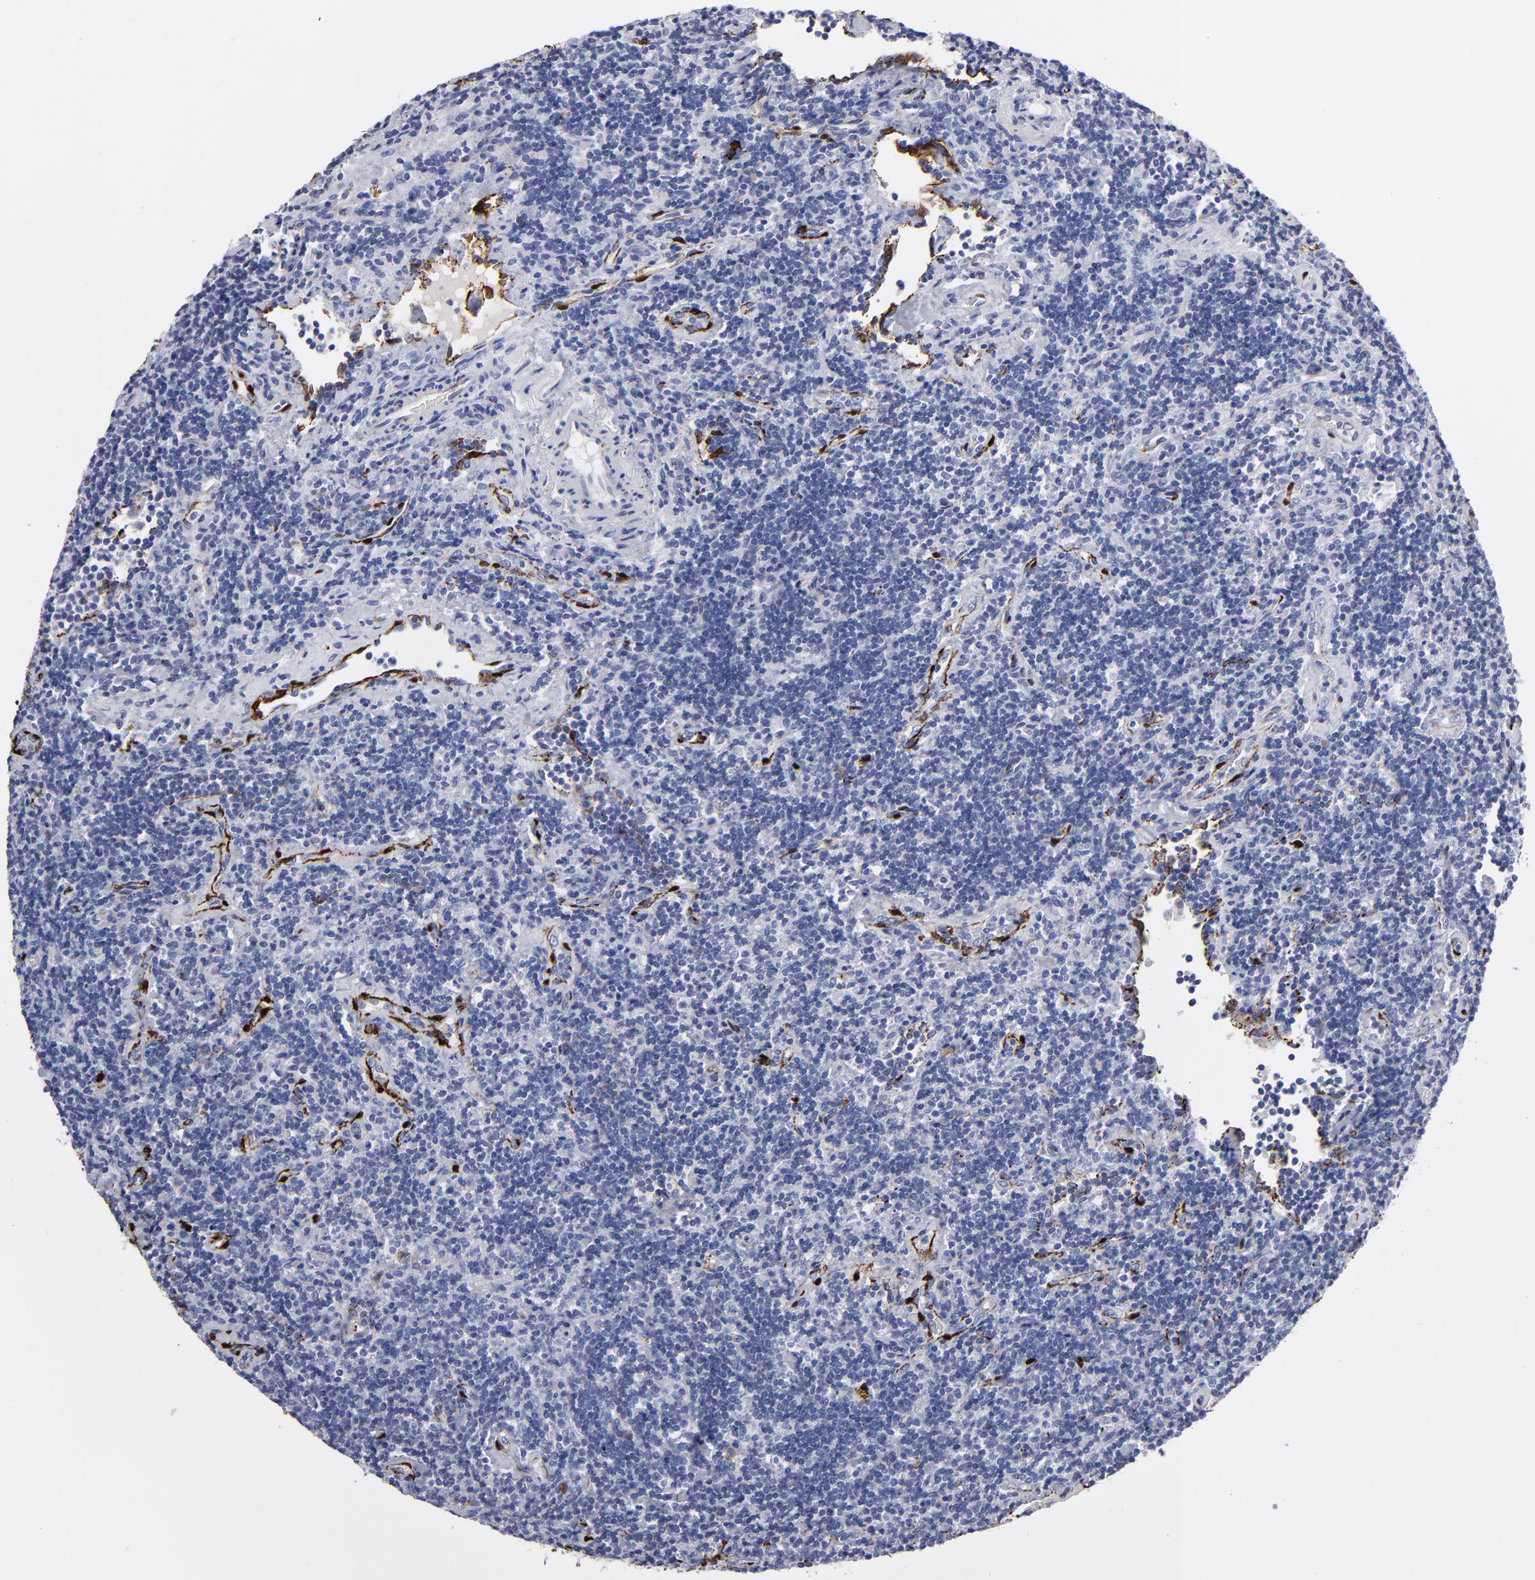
{"staining": {"intensity": "negative", "quantity": "none", "location": "none"}, "tissue": "lymphoma", "cell_type": "Tumor cells", "image_type": "cancer", "snomed": [{"axis": "morphology", "description": "Malignant lymphoma, non-Hodgkin's type, Low grade"}, {"axis": "topography", "description": "Lymph node"}], "caption": "Immunohistochemistry (IHC) image of neoplastic tissue: low-grade malignant lymphoma, non-Hodgkin's type stained with DAB displays no significant protein positivity in tumor cells. (IHC, brightfield microscopy, high magnification).", "gene": "FABP4", "patient": {"sex": "male", "age": 70}}